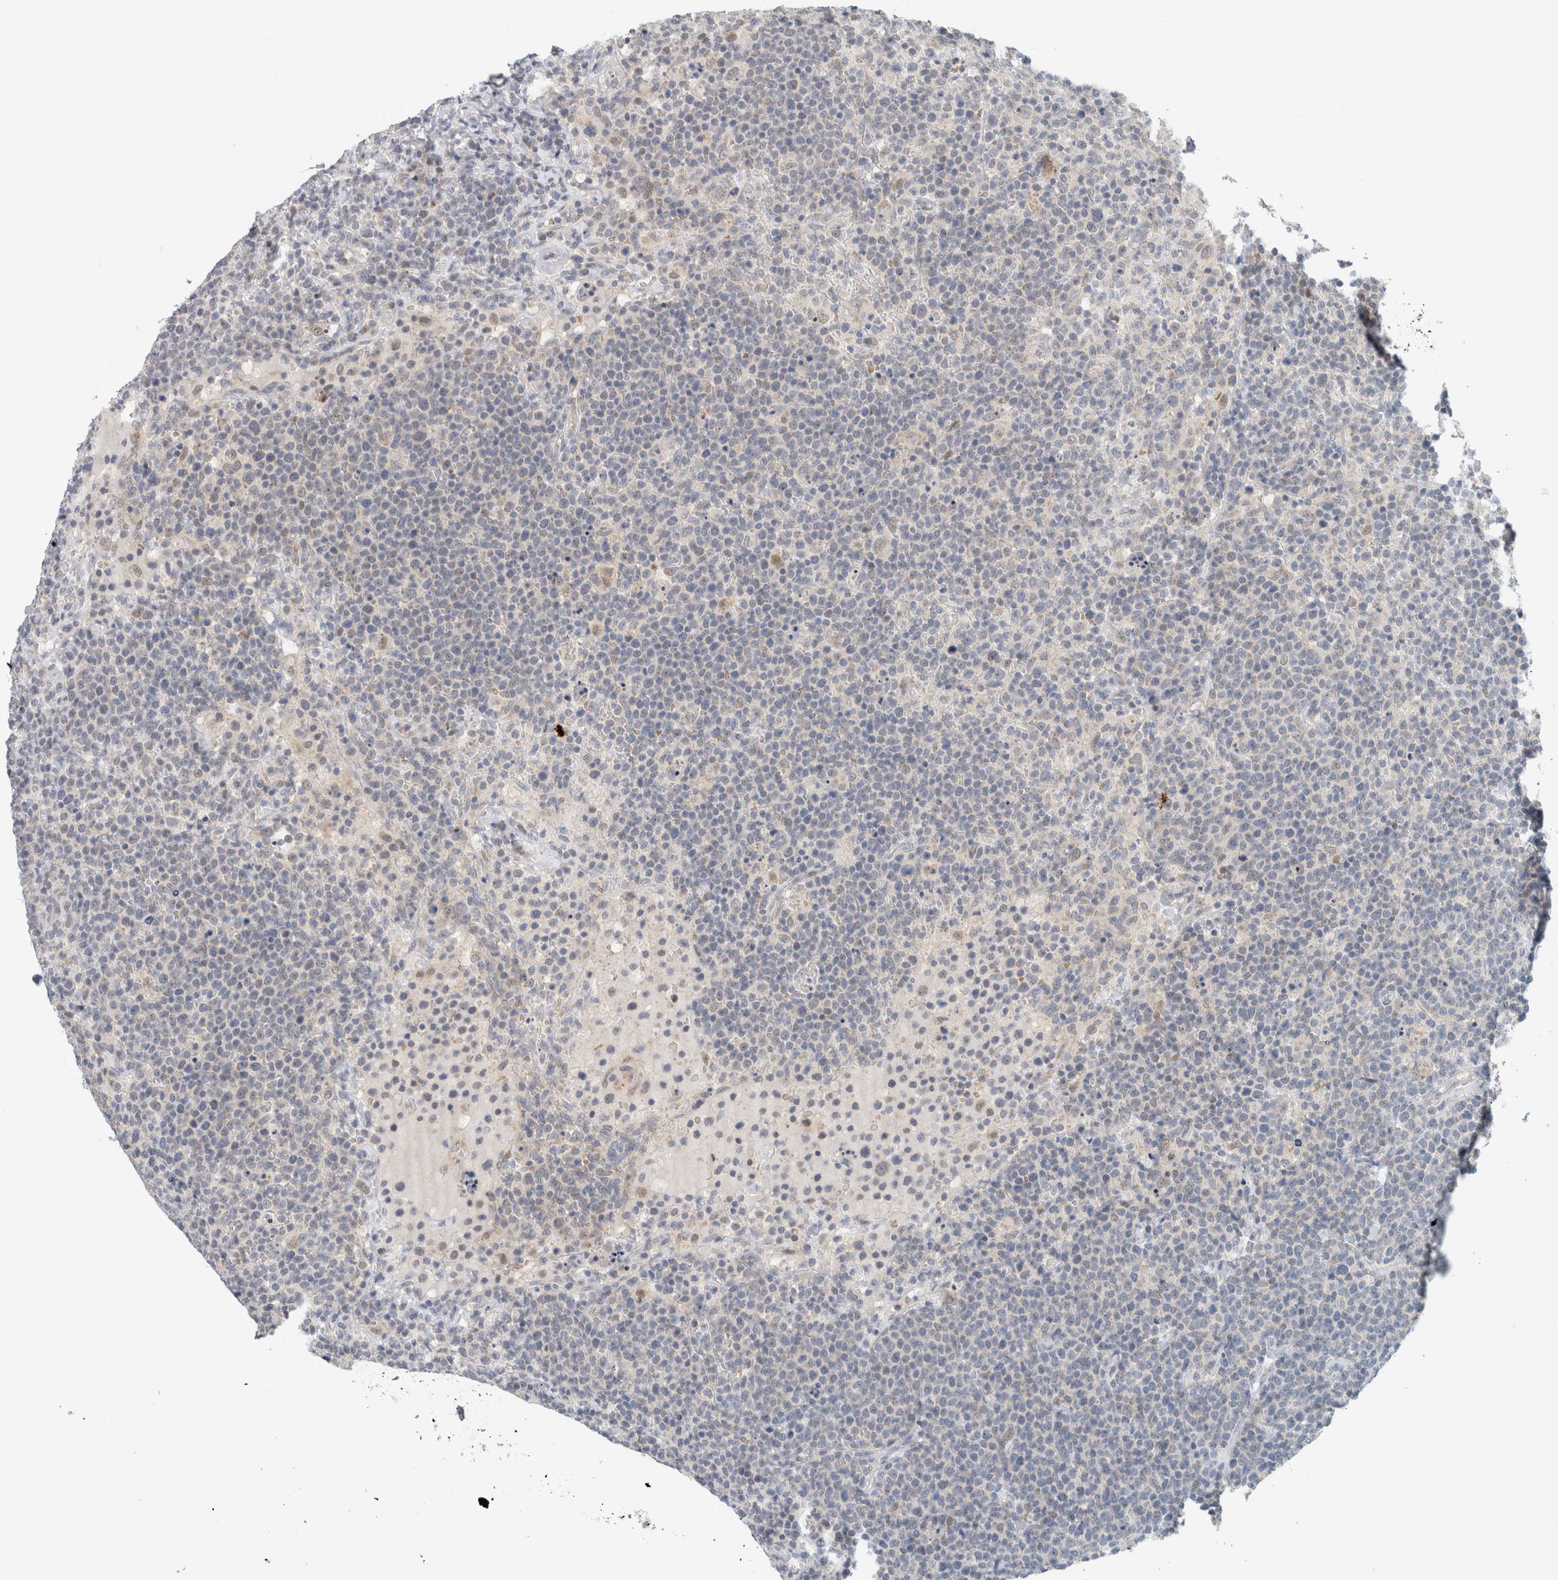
{"staining": {"intensity": "negative", "quantity": "none", "location": "none"}, "tissue": "lymphoma", "cell_type": "Tumor cells", "image_type": "cancer", "snomed": [{"axis": "morphology", "description": "Malignant lymphoma, non-Hodgkin's type, High grade"}, {"axis": "topography", "description": "Lymph node"}], "caption": "This is an immunohistochemistry (IHC) micrograph of malignant lymphoma, non-Hodgkin's type (high-grade). There is no positivity in tumor cells.", "gene": "CRAT", "patient": {"sex": "male", "age": 61}}